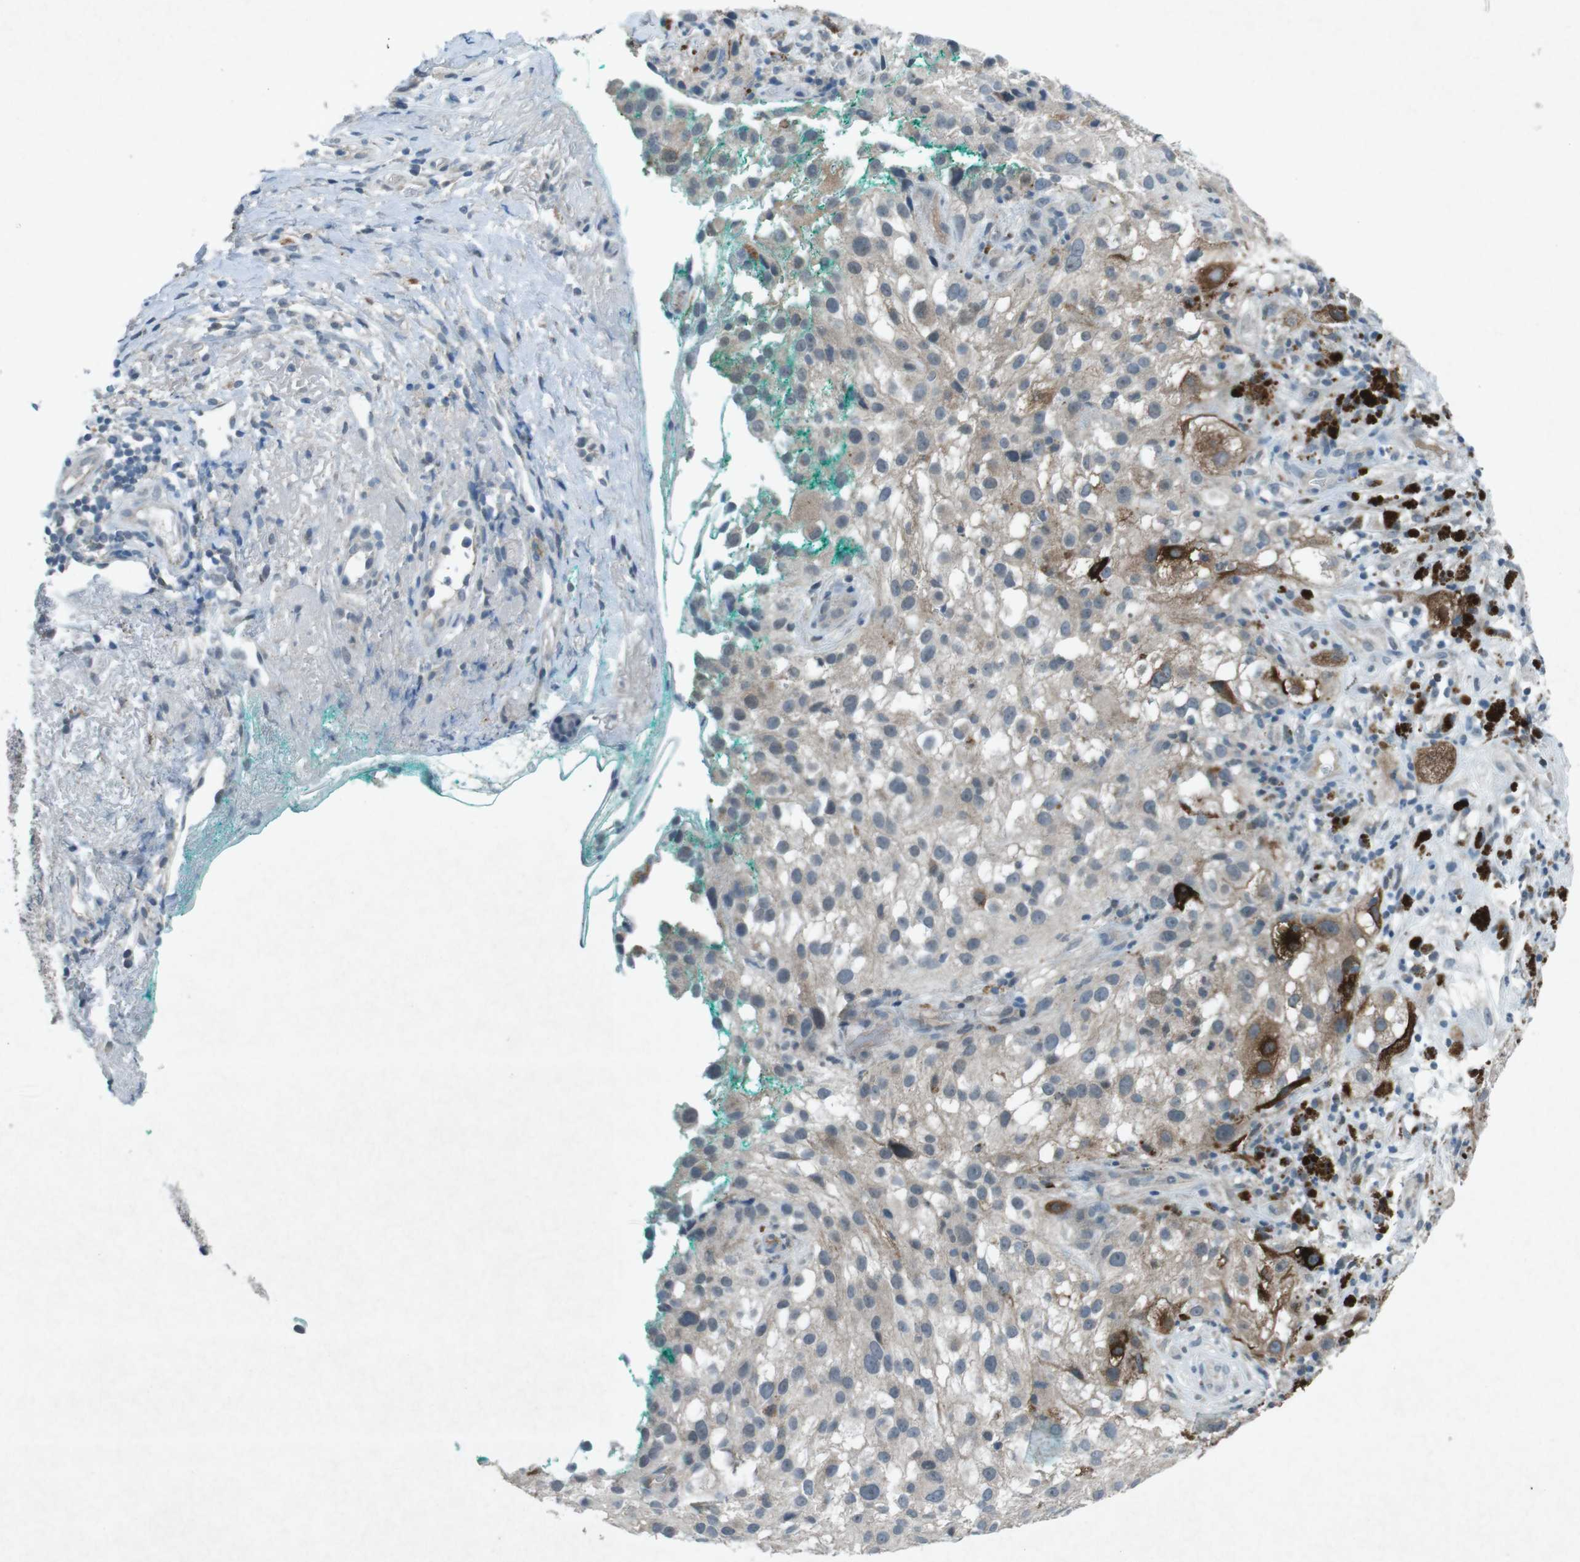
{"staining": {"intensity": "negative", "quantity": "none", "location": "none"}, "tissue": "melanoma", "cell_type": "Tumor cells", "image_type": "cancer", "snomed": [{"axis": "morphology", "description": "Necrosis, NOS"}, {"axis": "morphology", "description": "Malignant melanoma, NOS"}, {"axis": "topography", "description": "Skin"}], "caption": "DAB (3,3'-diaminobenzidine) immunohistochemical staining of malignant melanoma reveals no significant expression in tumor cells. (Brightfield microscopy of DAB (3,3'-diaminobenzidine) IHC at high magnification).", "gene": "FCRLA", "patient": {"sex": "female", "age": 87}}